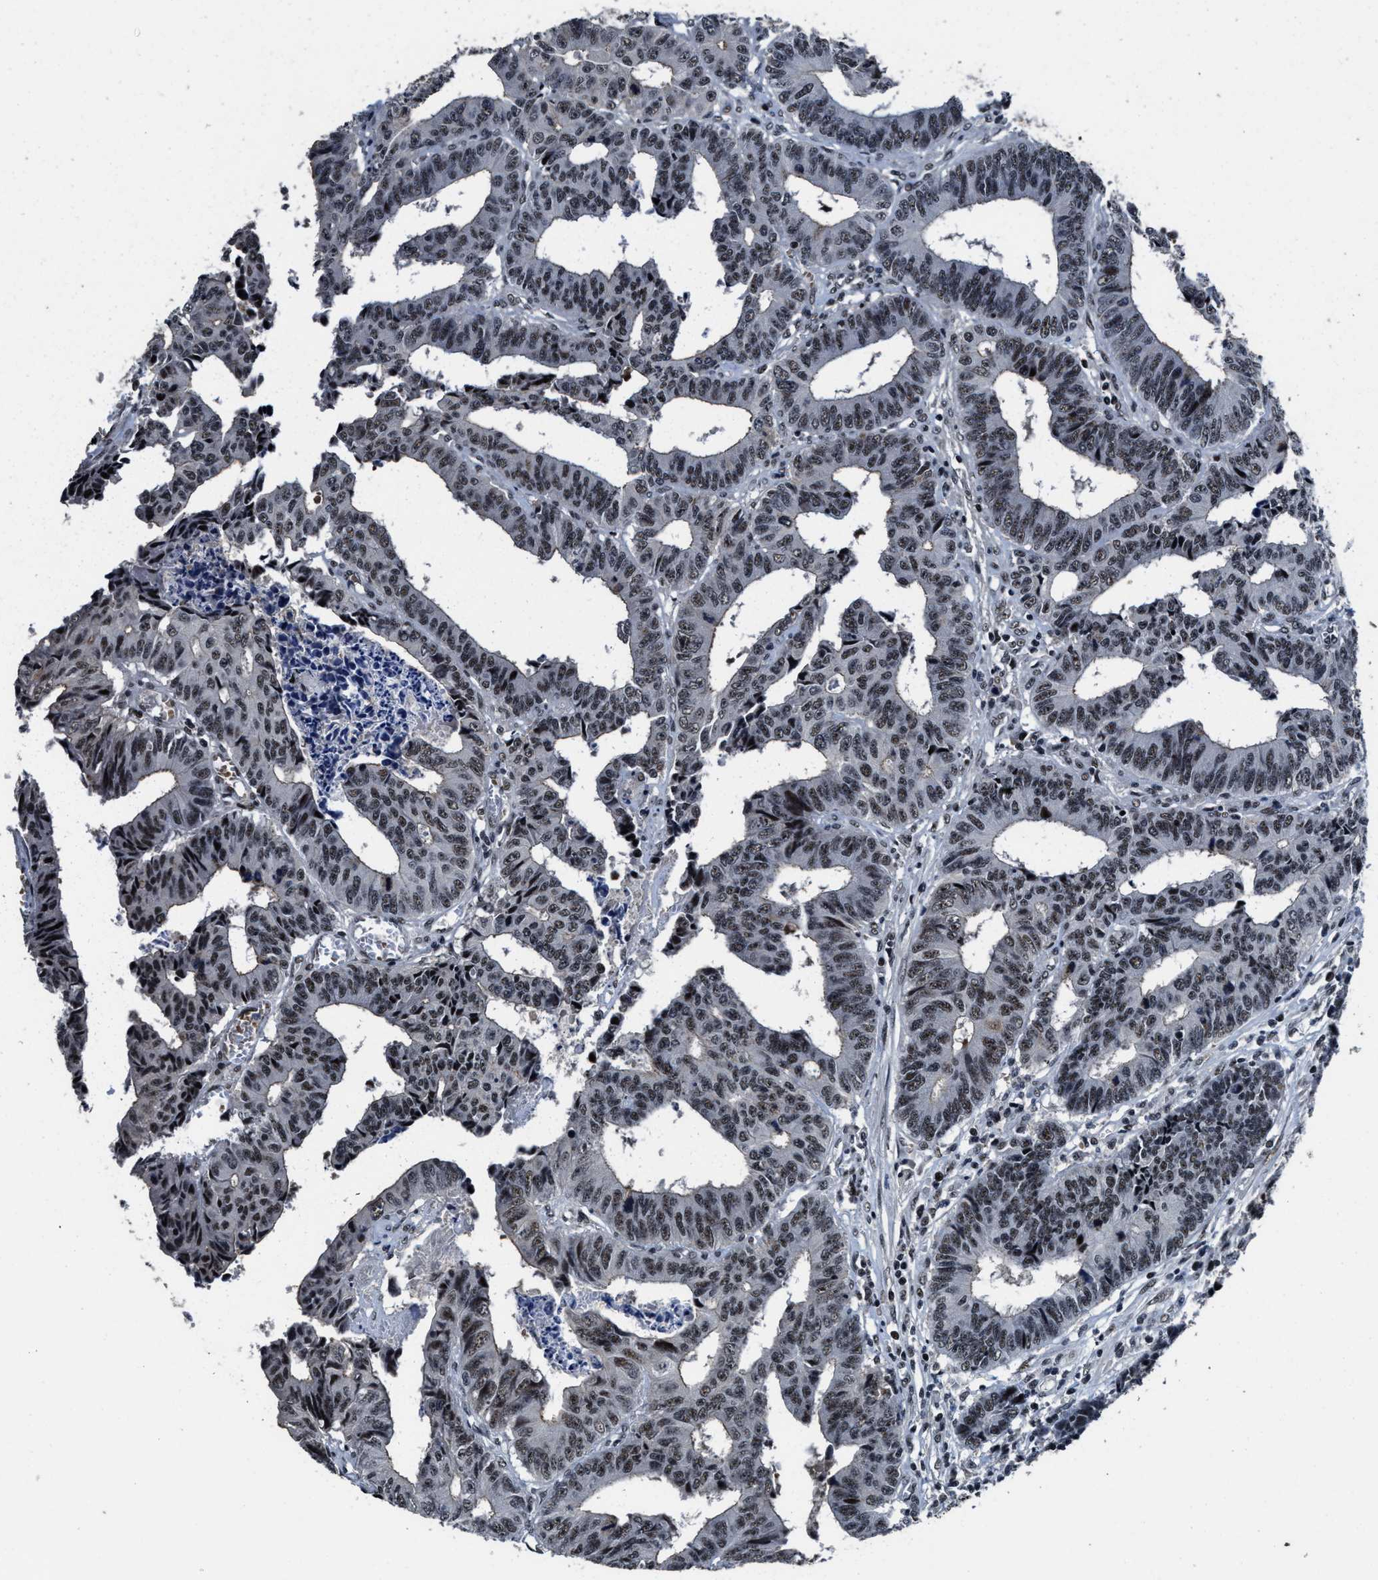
{"staining": {"intensity": "weak", "quantity": ">75%", "location": "nuclear"}, "tissue": "colorectal cancer", "cell_type": "Tumor cells", "image_type": "cancer", "snomed": [{"axis": "morphology", "description": "Adenocarcinoma, NOS"}, {"axis": "topography", "description": "Rectum"}], "caption": "Immunohistochemistry (IHC) of human colorectal cancer shows low levels of weak nuclear positivity in approximately >75% of tumor cells.", "gene": "ZNF233", "patient": {"sex": "male", "age": 84}}